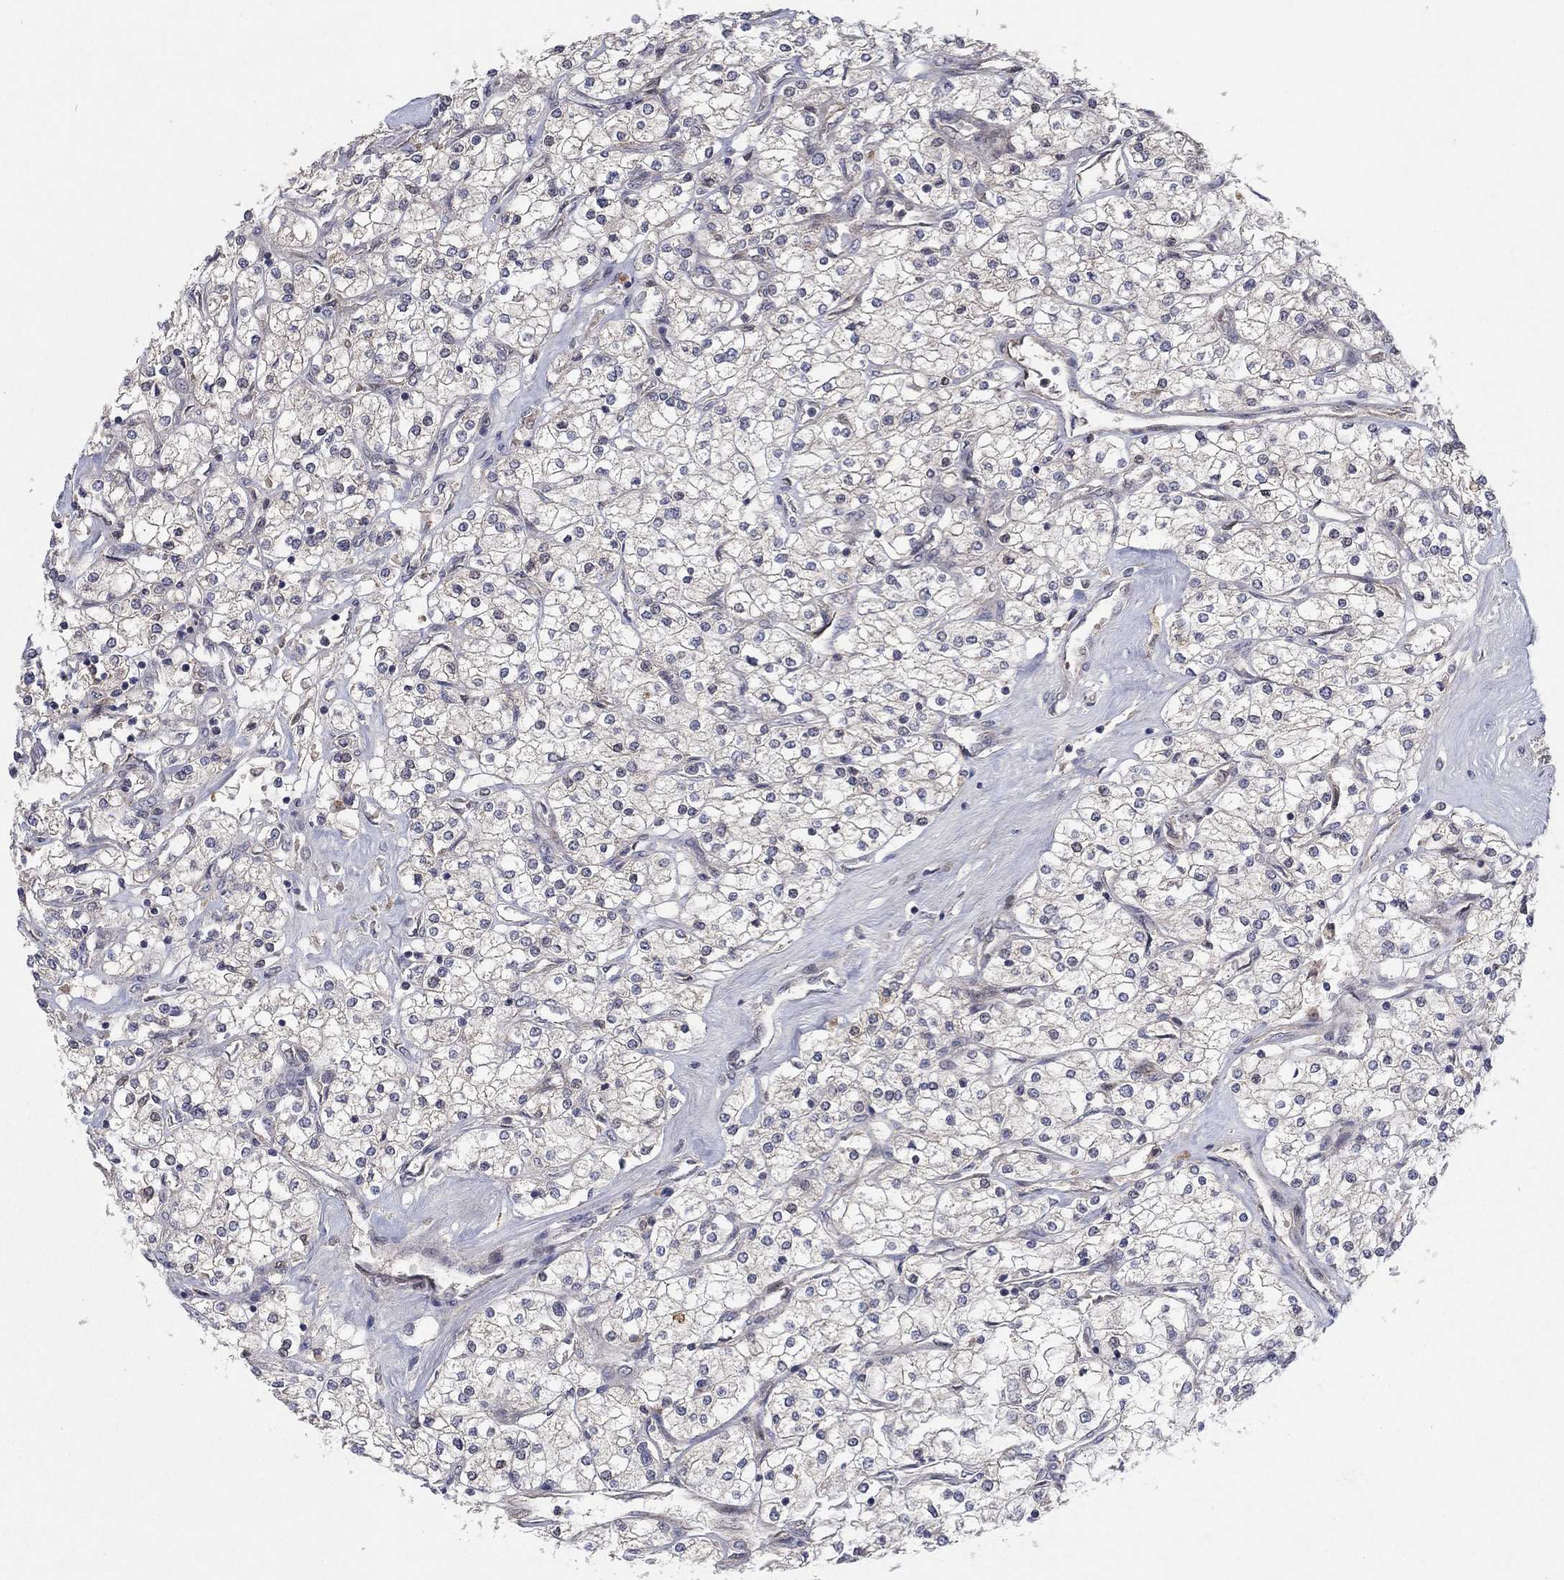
{"staining": {"intensity": "negative", "quantity": "none", "location": "none"}, "tissue": "renal cancer", "cell_type": "Tumor cells", "image_type": "cancer", "snomed": [{"axis": "morphology", "description": "Adenocarcinoma, NOS"}, {"axis": "topography", "description": "Kidney"}], "caption": "The immunohistochemistry micrograph has no significant staining in tumor cells of renal adenocarcinoma tissue.", "gene": "IL4", "patient": {"sex": "male", "age": 80}}